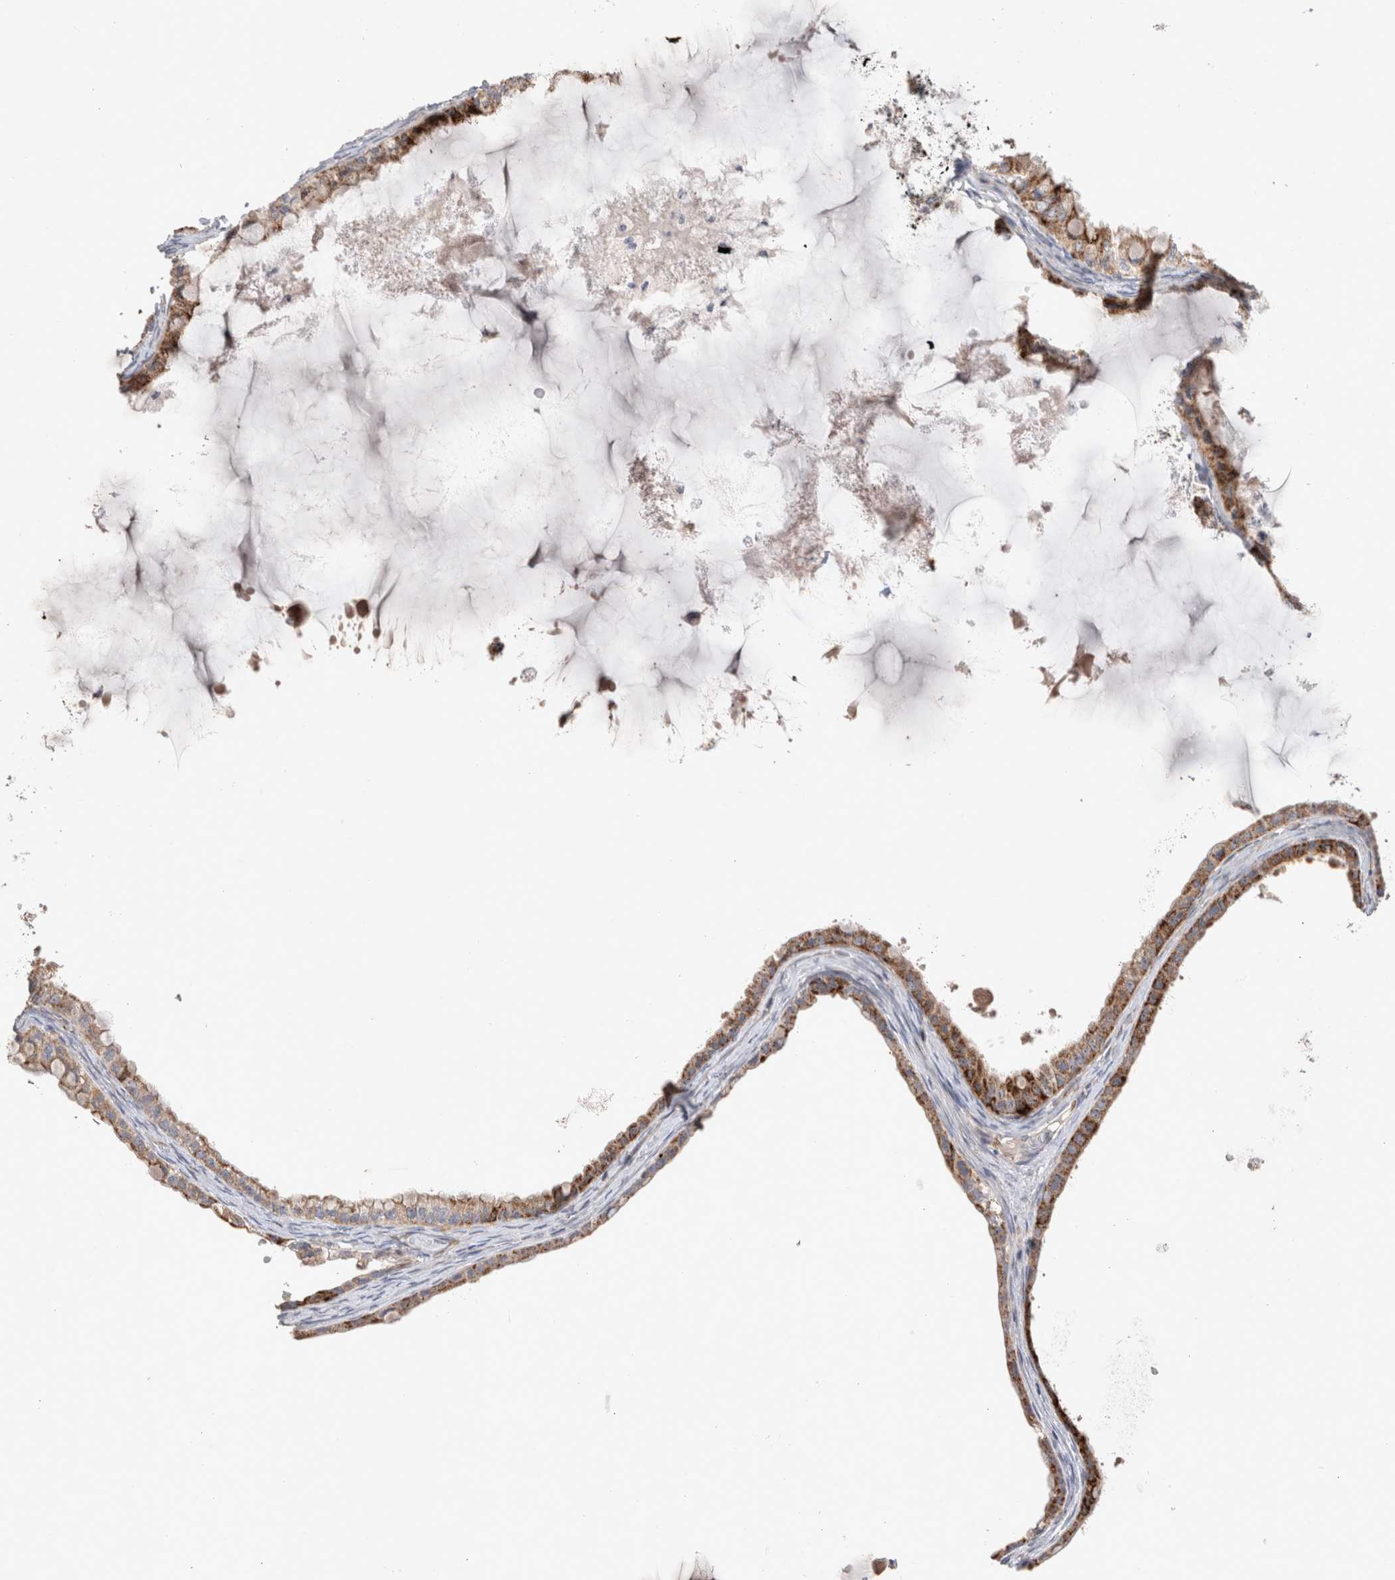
{"staining": {"intensity": "moderate", "quantity": ">75%", "location": "cytoplasmic/membranous"}, "tissue": "ovarian cancer", "cell_type": "Tumor cells", "image_type": "cancer", "snomed": [{"axis": "morphology", "description": "Cystadenocarcinoma, mucinous, NOS"}, {"axis": "topography", "description": "Ovary"}], "caption": "An image of human ovarian mucinous cystadenocarcinoma stained for a protein demonstrates moderate cytoplasmic/membranous brown staining in tumor cells.", "gene": "CHADL", "patient": {"sex": "female", "age": 80}}